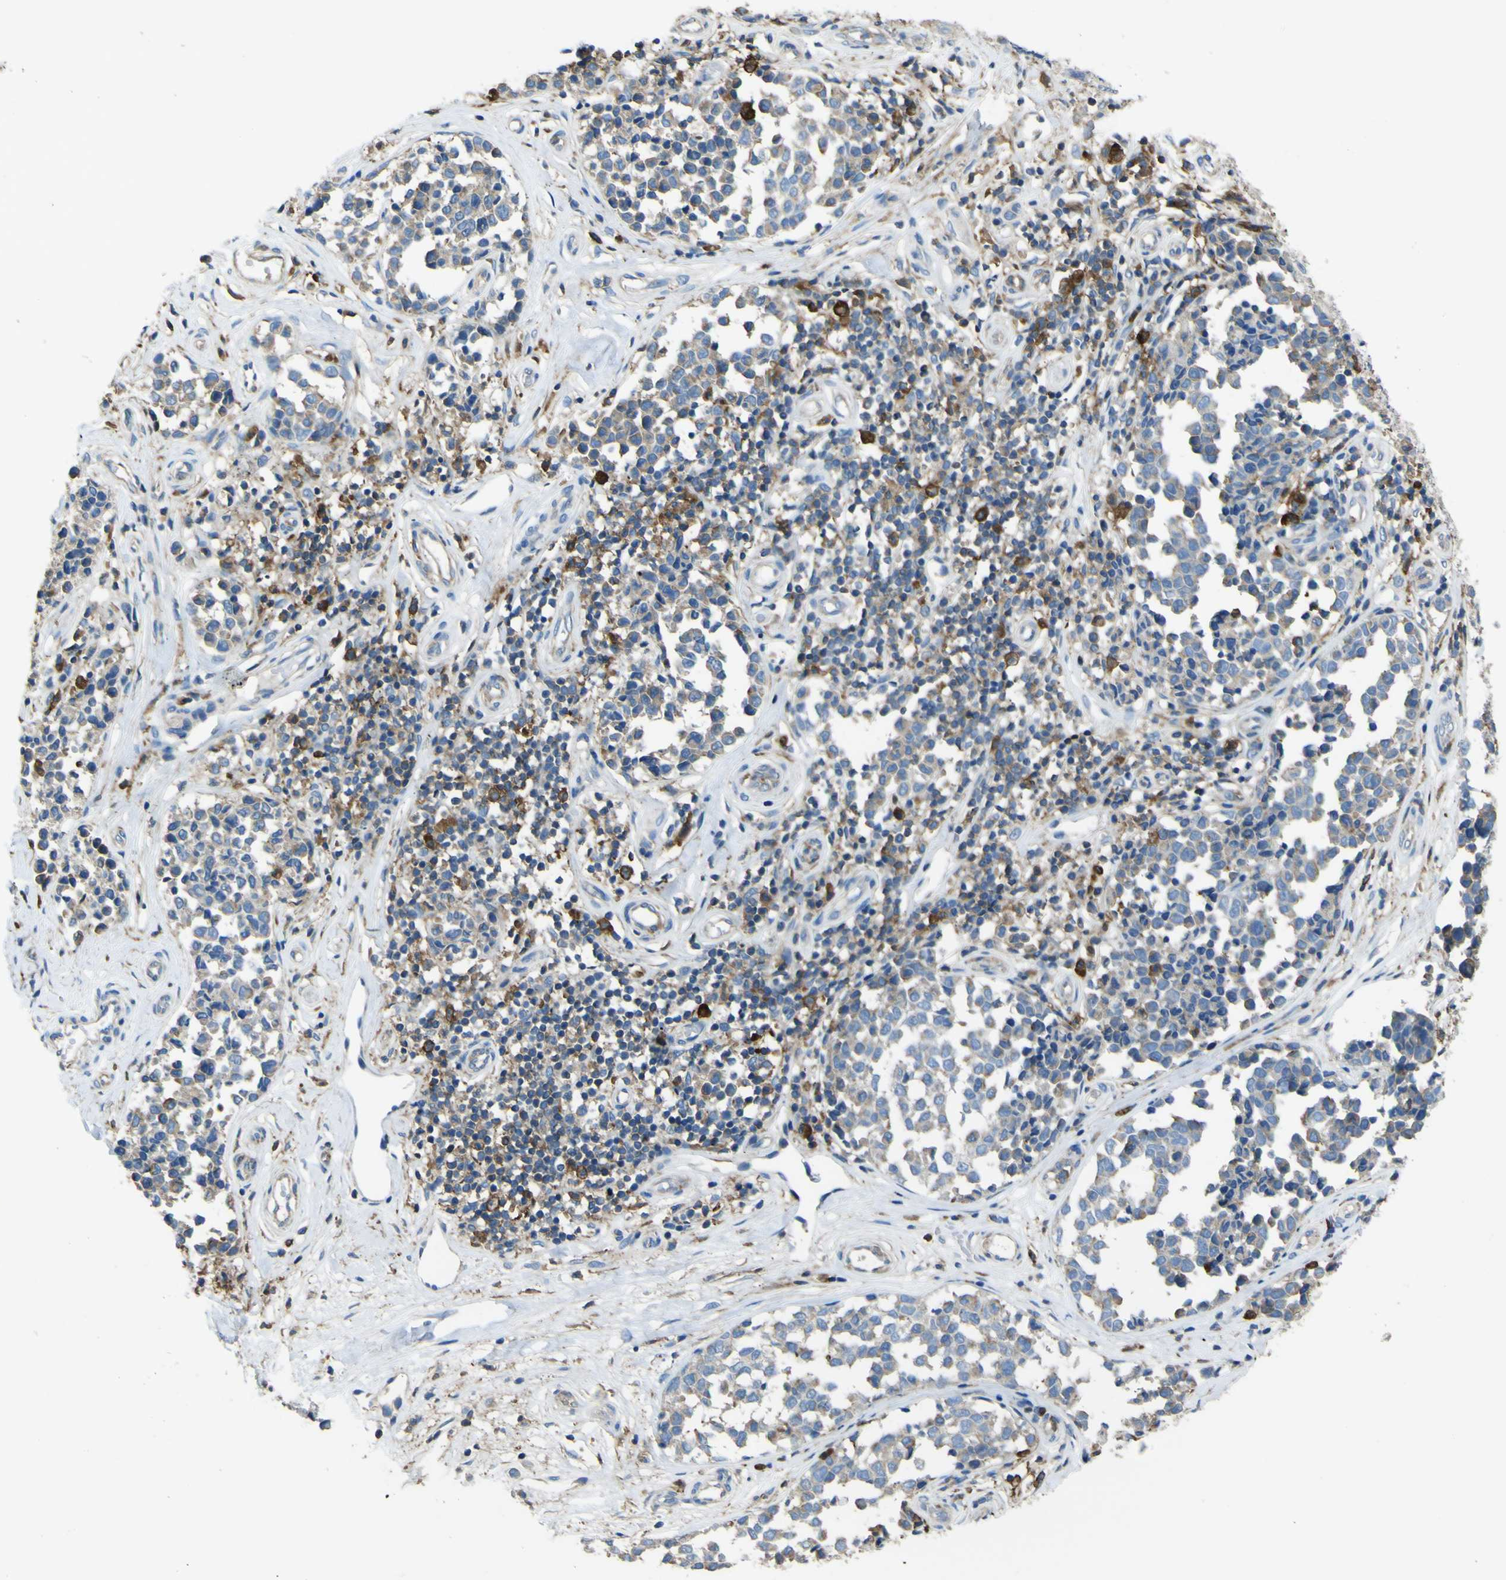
{"staining": {"intensity": "weak", "quantity": "<25%", "location": "cytoplasmic/membranous"}, "tissue": "melanoma", "cell_type": "Tumor cells", "image_type": "cancer", "snomed": [{"axis": "morphology", "description": "Malignant melanoma, NOS"}, {"axis": "topography", "description": "Skin"}], "caption": "Tumor cells show no significant protein staining in malignant melanoma.", "gene": "LAIR1", "patient": {"sex": "female", "age": 64}}